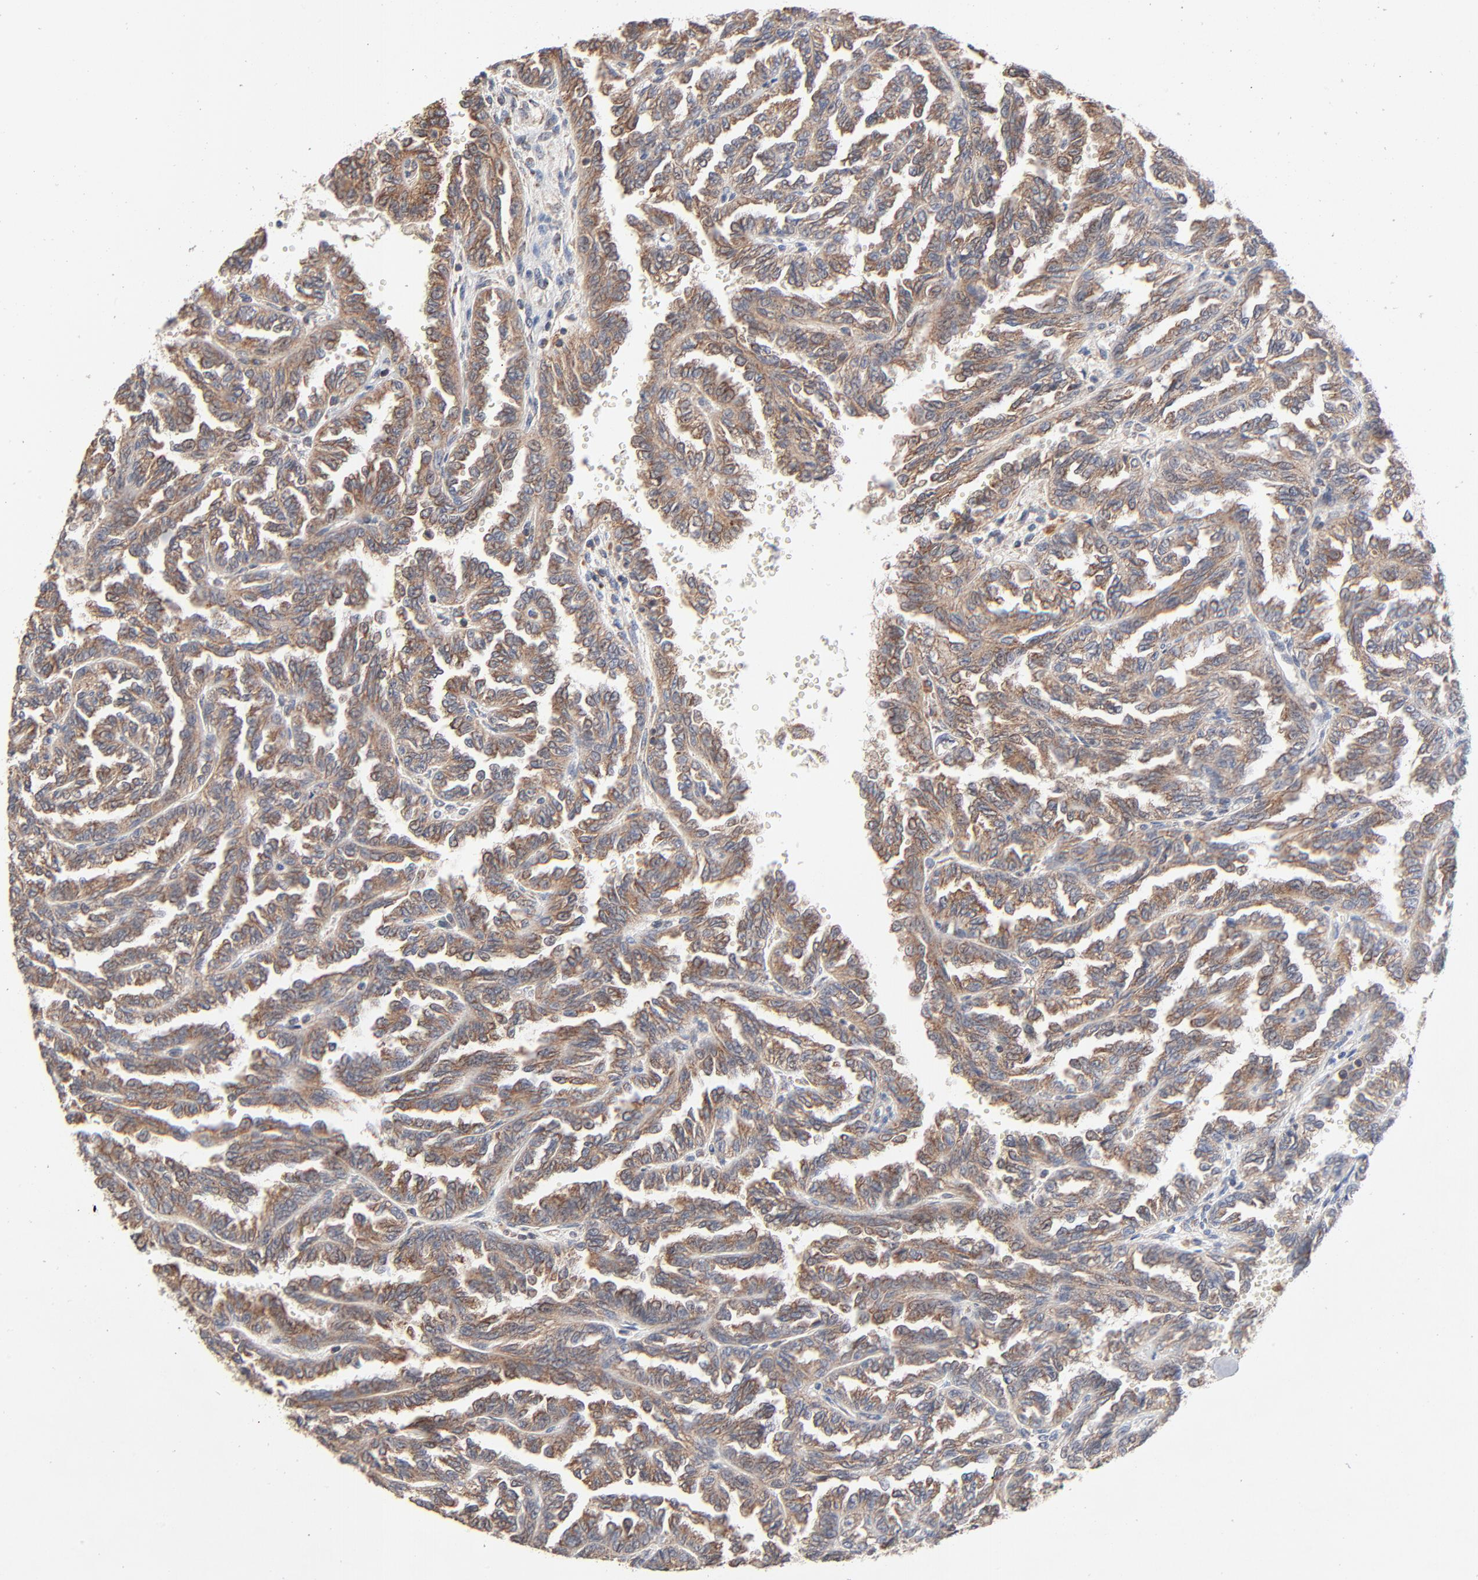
{"staining": {"intensity": "moderate", "quantity": ">75%", "location": "cytoplasmic/membranous"}, "tissue": "renal cancer", "cell_type": "Tumor cells", "image_type": "cancer", "snomed": [{"axis": "morphology", "description": "Inflammation, NOS"}, {"axis": "morphology", "description": "Adenocarcinoma, NOS"}, {"axis": "topography", "description": "Kidney"}], "caption": "Protein expression by immunohistochemistry exhibits moderate cytoplasmic/membranous expression in about >75% of tumor cells in renal cancer. Ihc stains the protein in brown and the nuclei are stained blue.", "gene": "ABLIM3", "patient": {"sex": "male", "age": 68}}